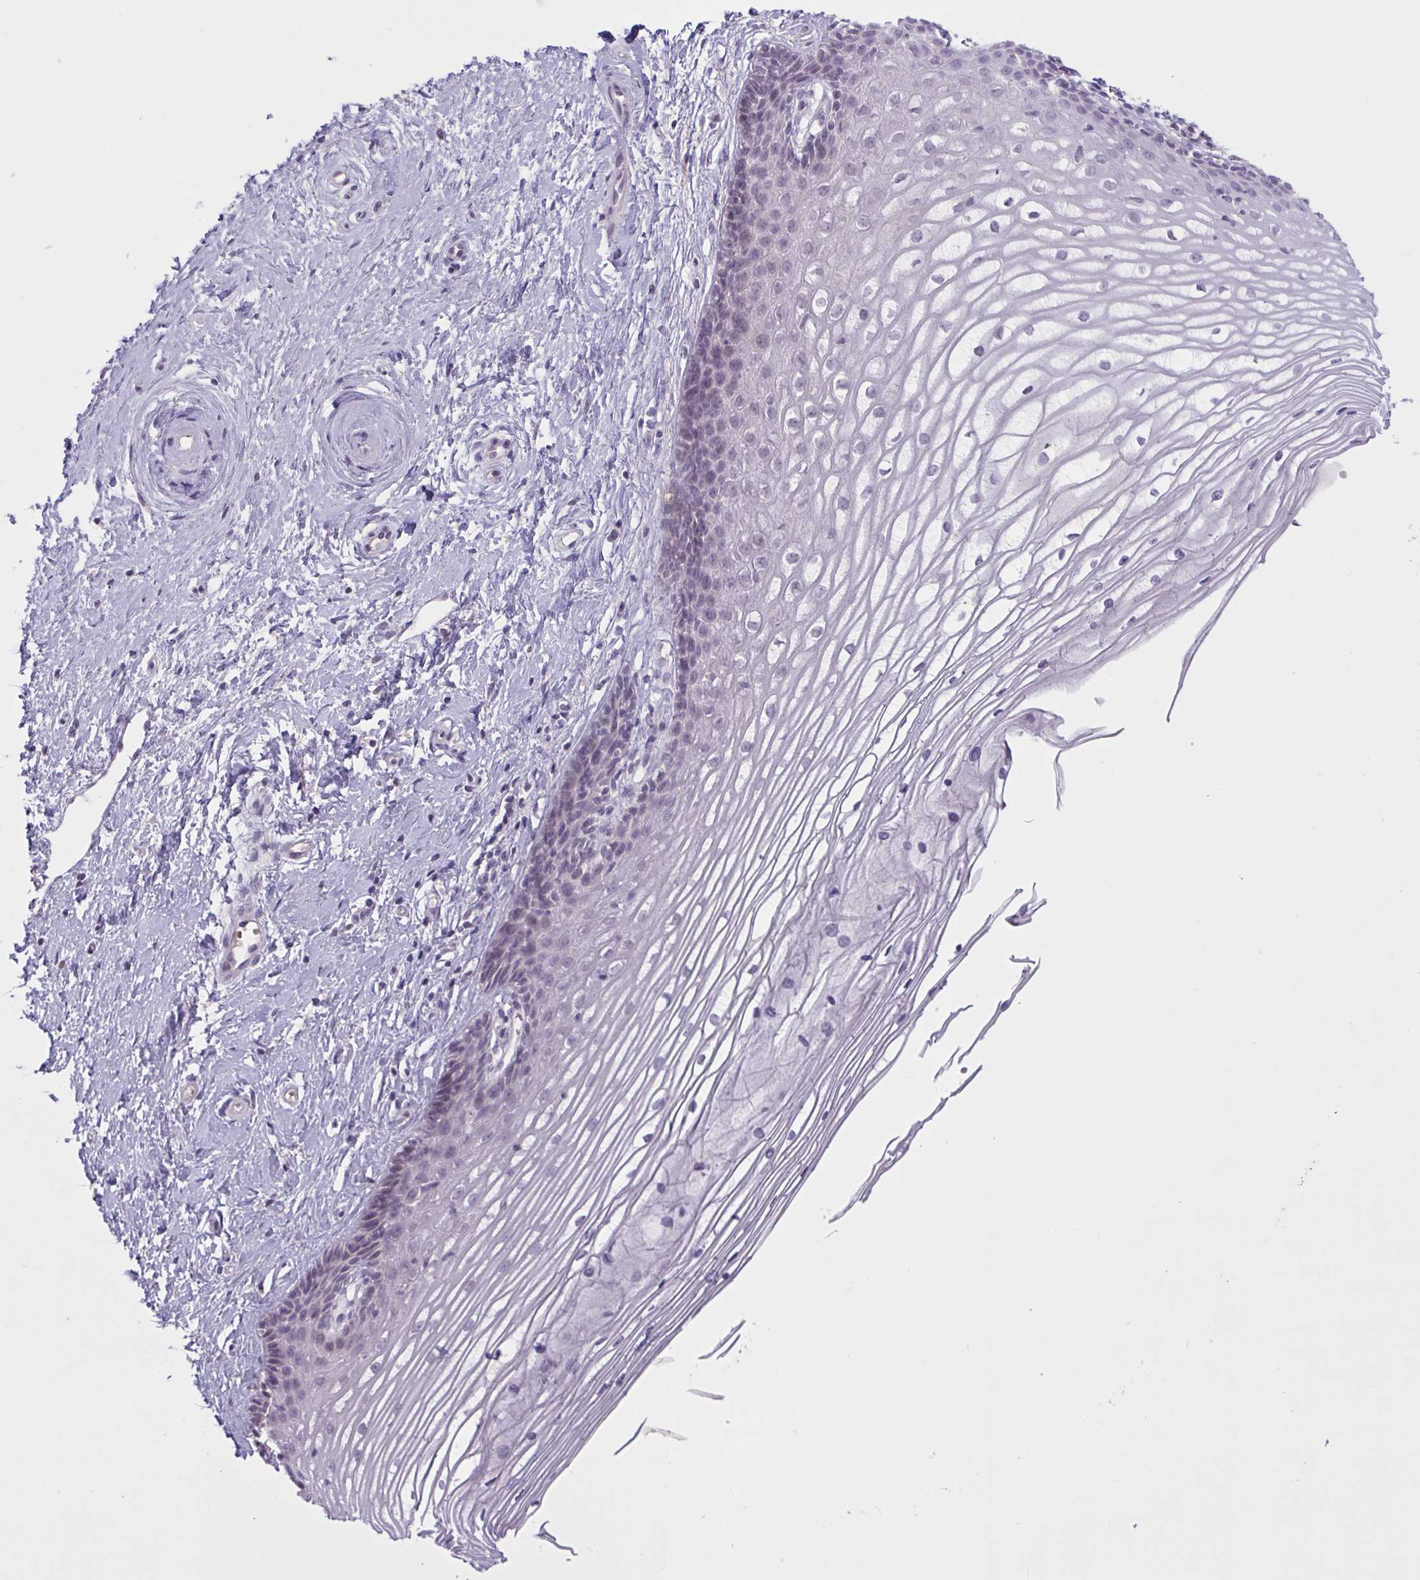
{"staining": {"intensity": "negative", "quantity": "none", "location": "none"}, "tissue": "cervix", "cell_type": "Glandular cells", "image_type": "normal", "snomed": [{"axis": "morphology", "description": "Normal tissue, NOS"}, {"axis": "topography", "description": "Cervix"}], "caption": "A high-resolution photomicrograph shows immunohistochemistry (IHC) staining of unremarkable cervix, which shows no significant positivity in glandular cells.", "gene": "ENSG00000281613", "patient": {"sex": "female", "age": 40}}